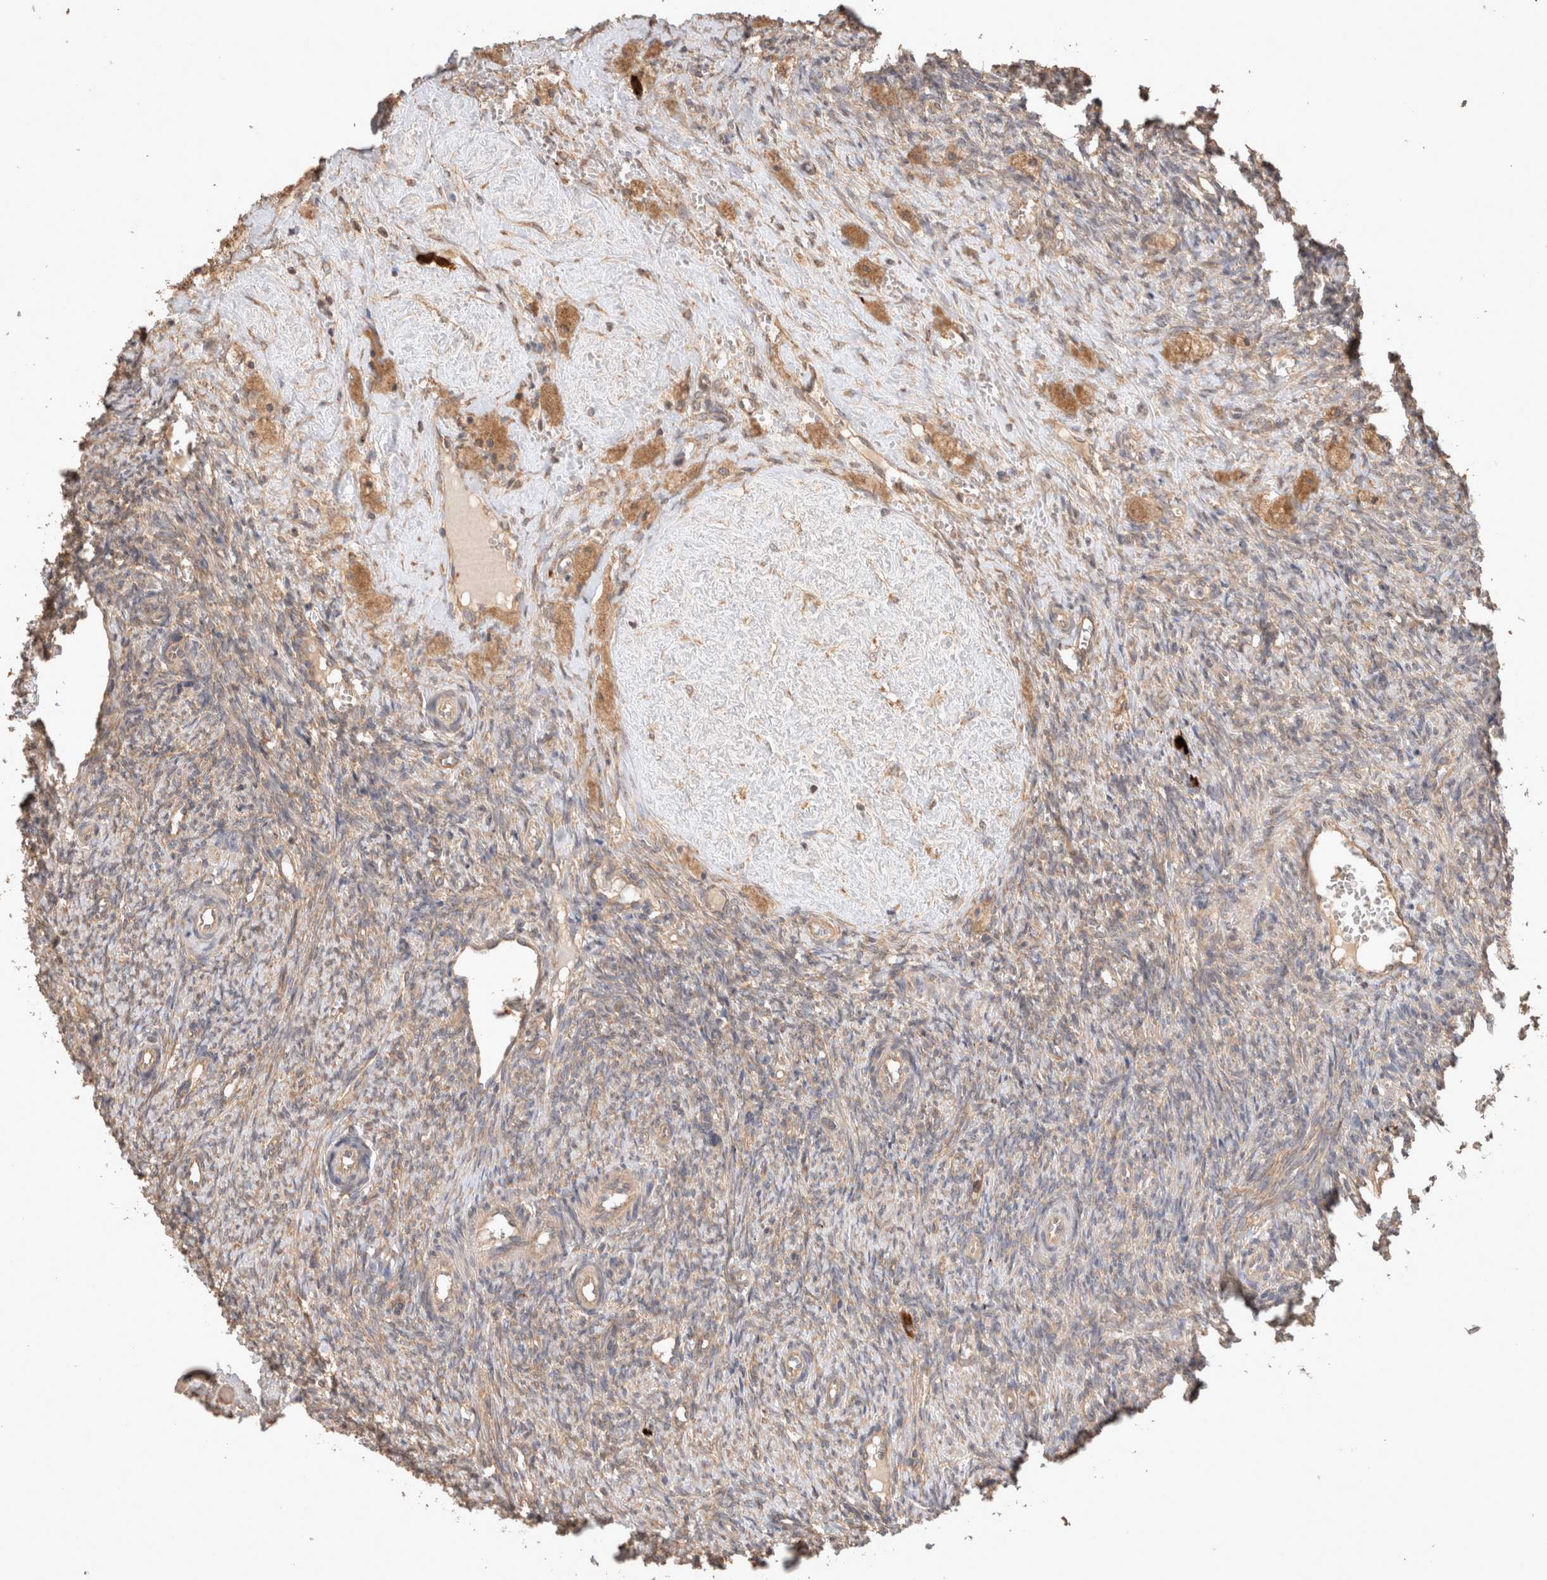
{"staining": {"intensity": "strong", "quantity": ">75%", "location": "cytoplasmic/membranous"}, "tissue": "ovary", "cell_type": "Follicle cells", "image_type": "normal", "snomed": [{"axis": "morphology", "description": "Normal tissue, NOS"}, {"axis": "topography", "description": "Ovary"}], "caption": "Ovary stained with DAB immunohistochemistry (IHC) reveals high levels of strong cytoplasmic/membranous staining in about >75% of follicle cells. (Brightfield microscopy of DAB IHC at high magnification).", "gene": "HROB", "patient": {"sex": "female", "age": 41}}